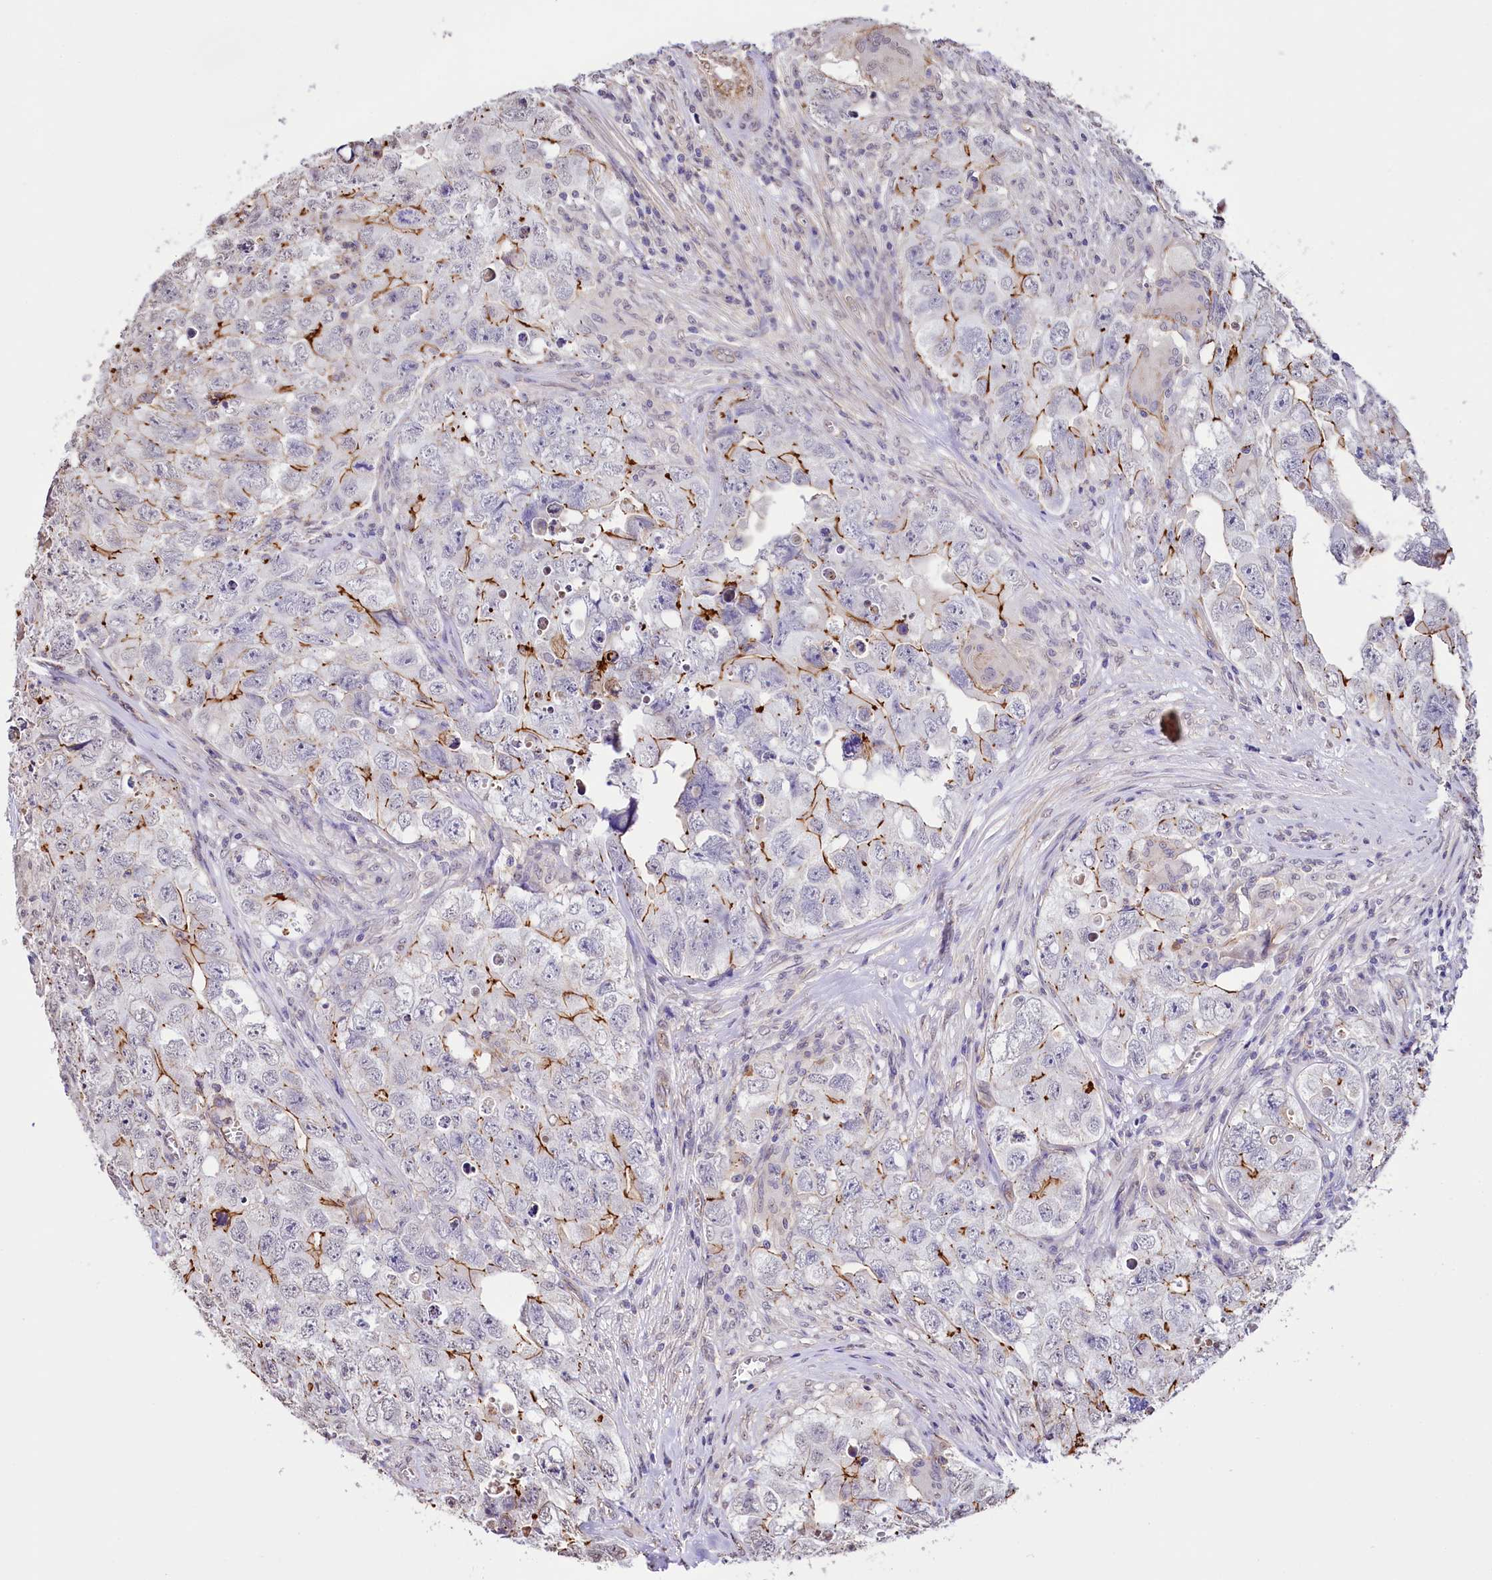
{"staining": {"intensity": "moderate", "quantity": "<25%", "location": "cytoplasmic/membranous"}, "tissue": "testis cancer", "cell_type": "Tumor cells", "image_type": "cancer", "snomed": [{"axis": "morphology", "description": "Seminoma, NOS"}, {"axis": "morphology", "description": "Carcinoma, Embryonal, NOS"}, {"axis": "topography", "description": "Testis"}], "caption": "A brown stain highlights moderate cytoplasmic/membranous positivity of a protein in human testis embryonal carcinoma tumor cells.", "gene": "ST7", "patient": {"sex": "male", "age": 43}}